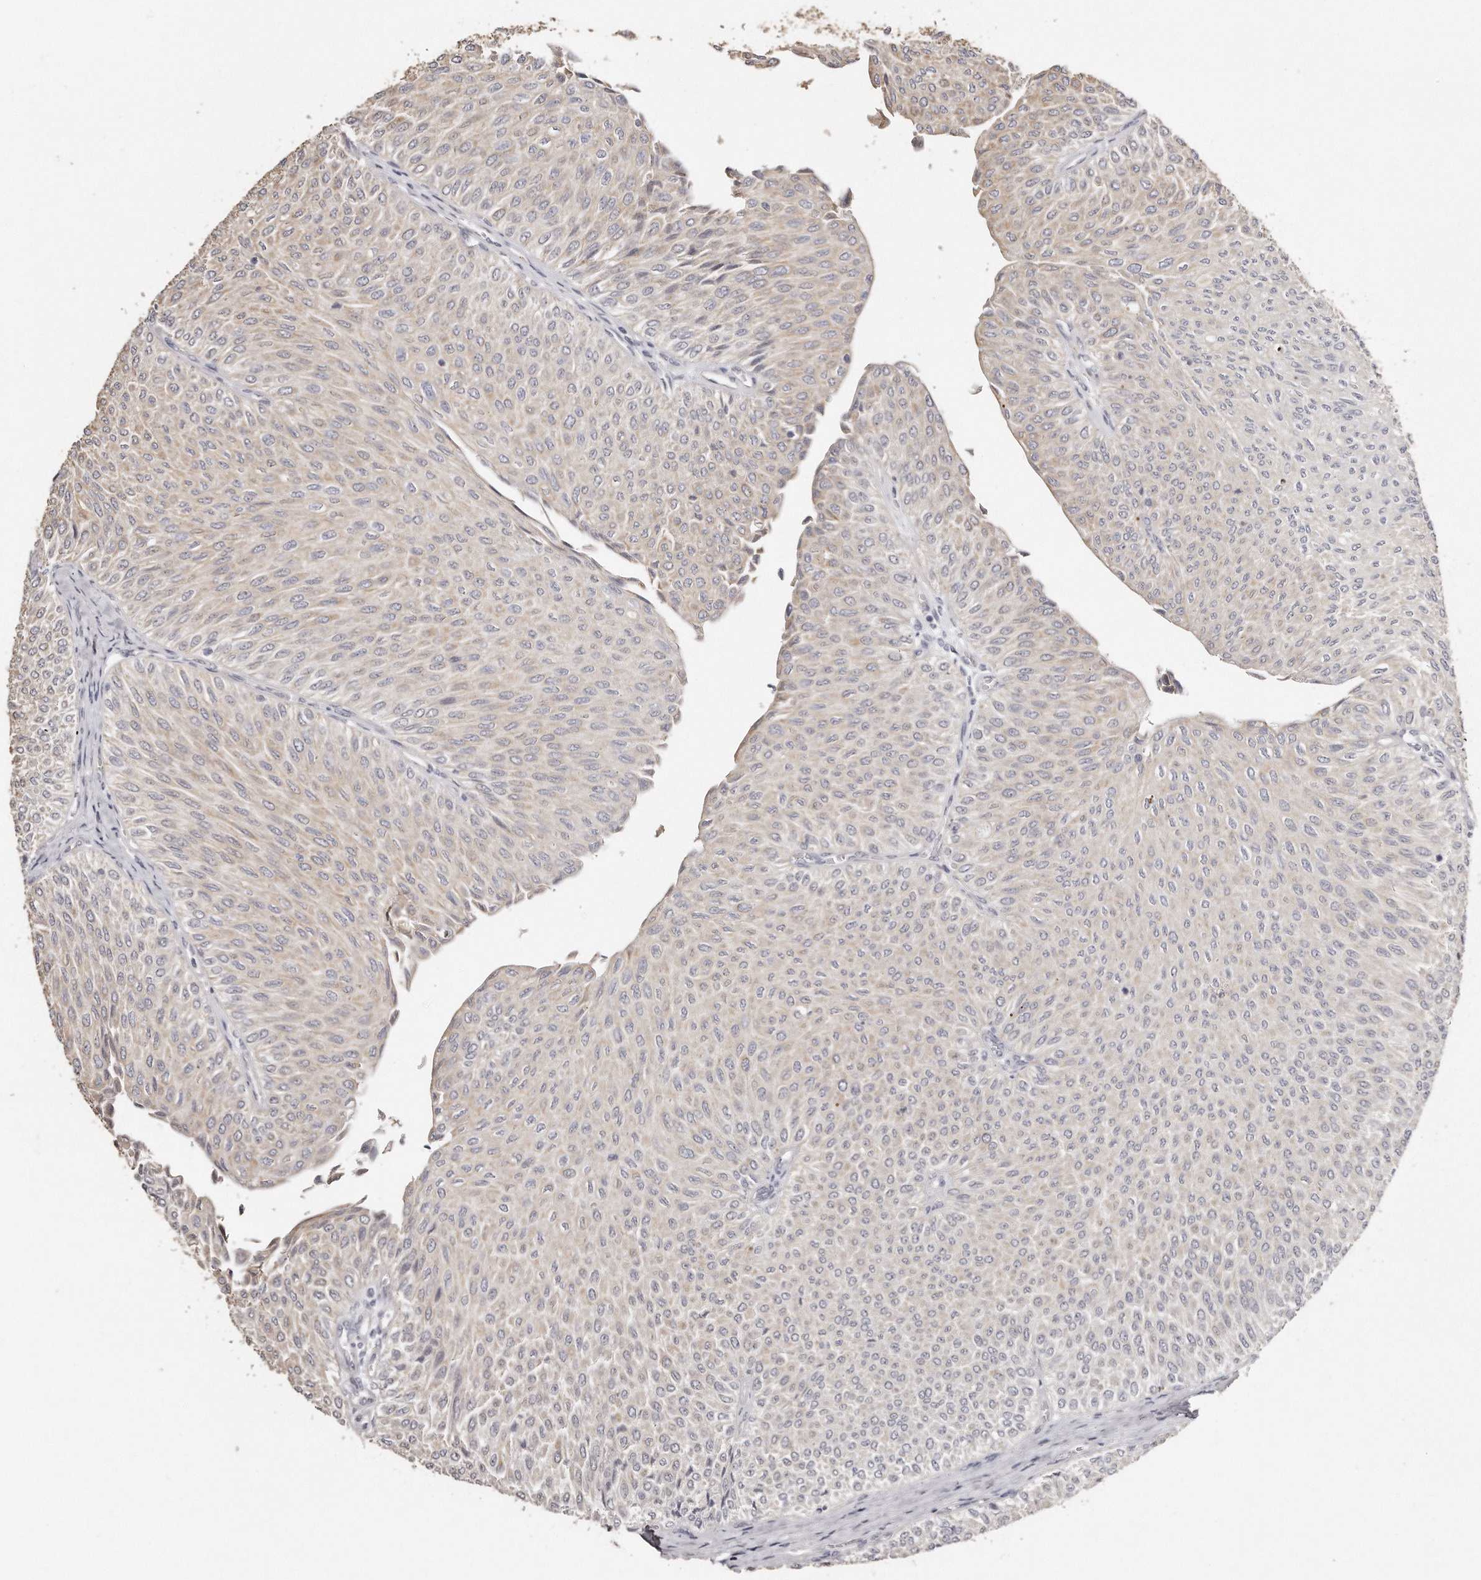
{"staining": {"intensity": "weak", "quantity": "25%-75%", "location": "cytoplasmic/membranous"}, "tissue": "urothelial cancer", "cell_type": "Tumor cells", "image_type": "cancer", "snomed": [{"axis": "morphology", "description": "Urothelial carcinoma, Low grade"}, {"axis": "topography", "description": "Urinary bladder"}], "caption": "Protein positivity by IHC shows weak cytoplasmic/membranous positivity in approximately 25%-75% of tumor cells in low-grade urothelial carcinoma.", "gene": "ZYG11A", "patient": {"sex": "male", "age": 78}}